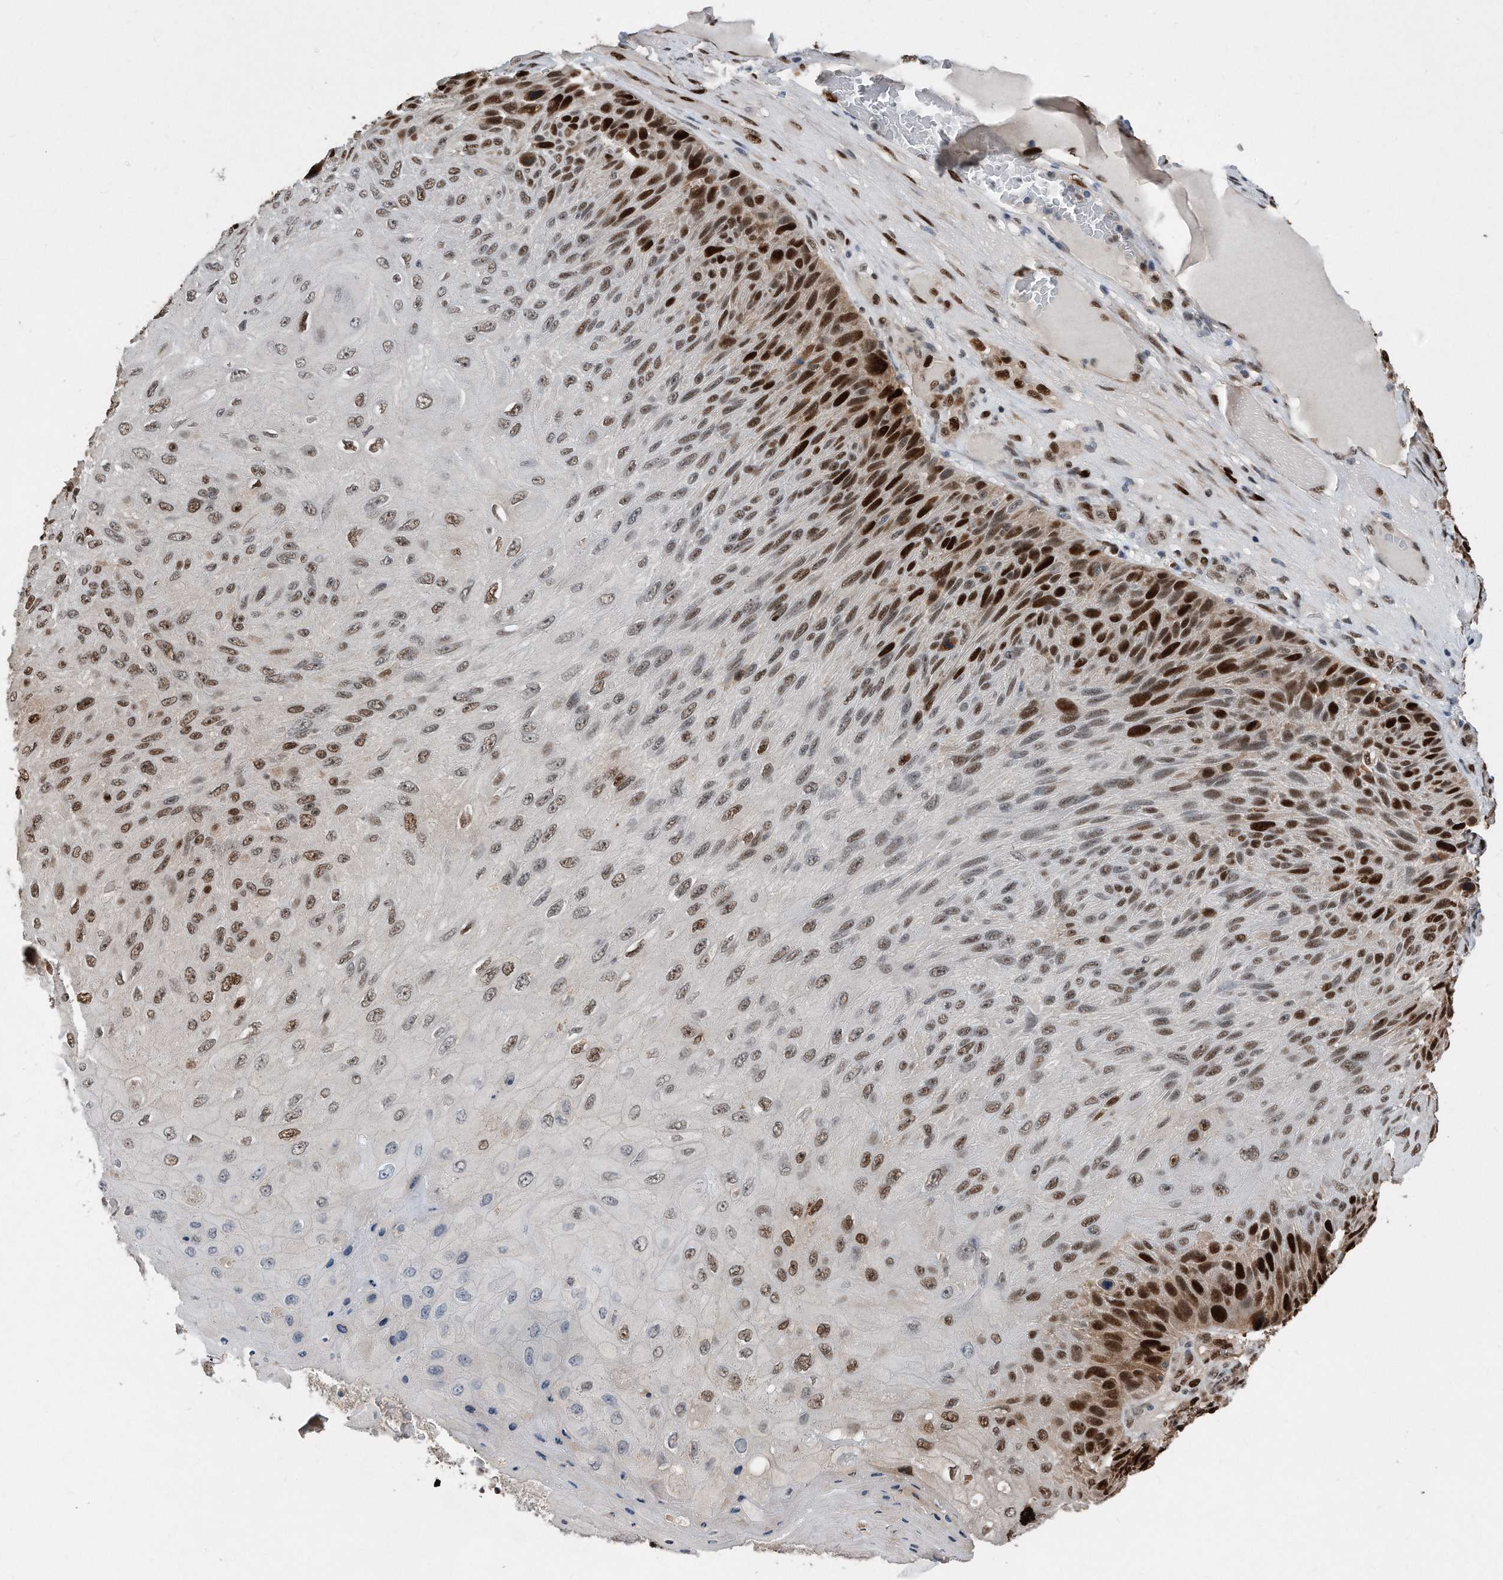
{"staining": {"intensity": "strong", "quantity": "25%-75%", "location": "nuclear"}, "tissue": "skin cancer", "cell_type": "Tumor cells", "image_type": "cancer", "snomed": [{"axis": "morphology", "description": "Squamous cell carcinoma, NOS"}, {"axis": "topography", "description": "Skin"}], "caption": "DAB immunohistochemical staining of human skin squamous cell carcinoma demonstrates strong nuclear protein expression in approximately 25%-75% of tumor cells. (brown staining indicates protein expression, while blue staining denotes nuclei).", "gene": "PCNA", "patient": {"sex": "female", "age": 88}}